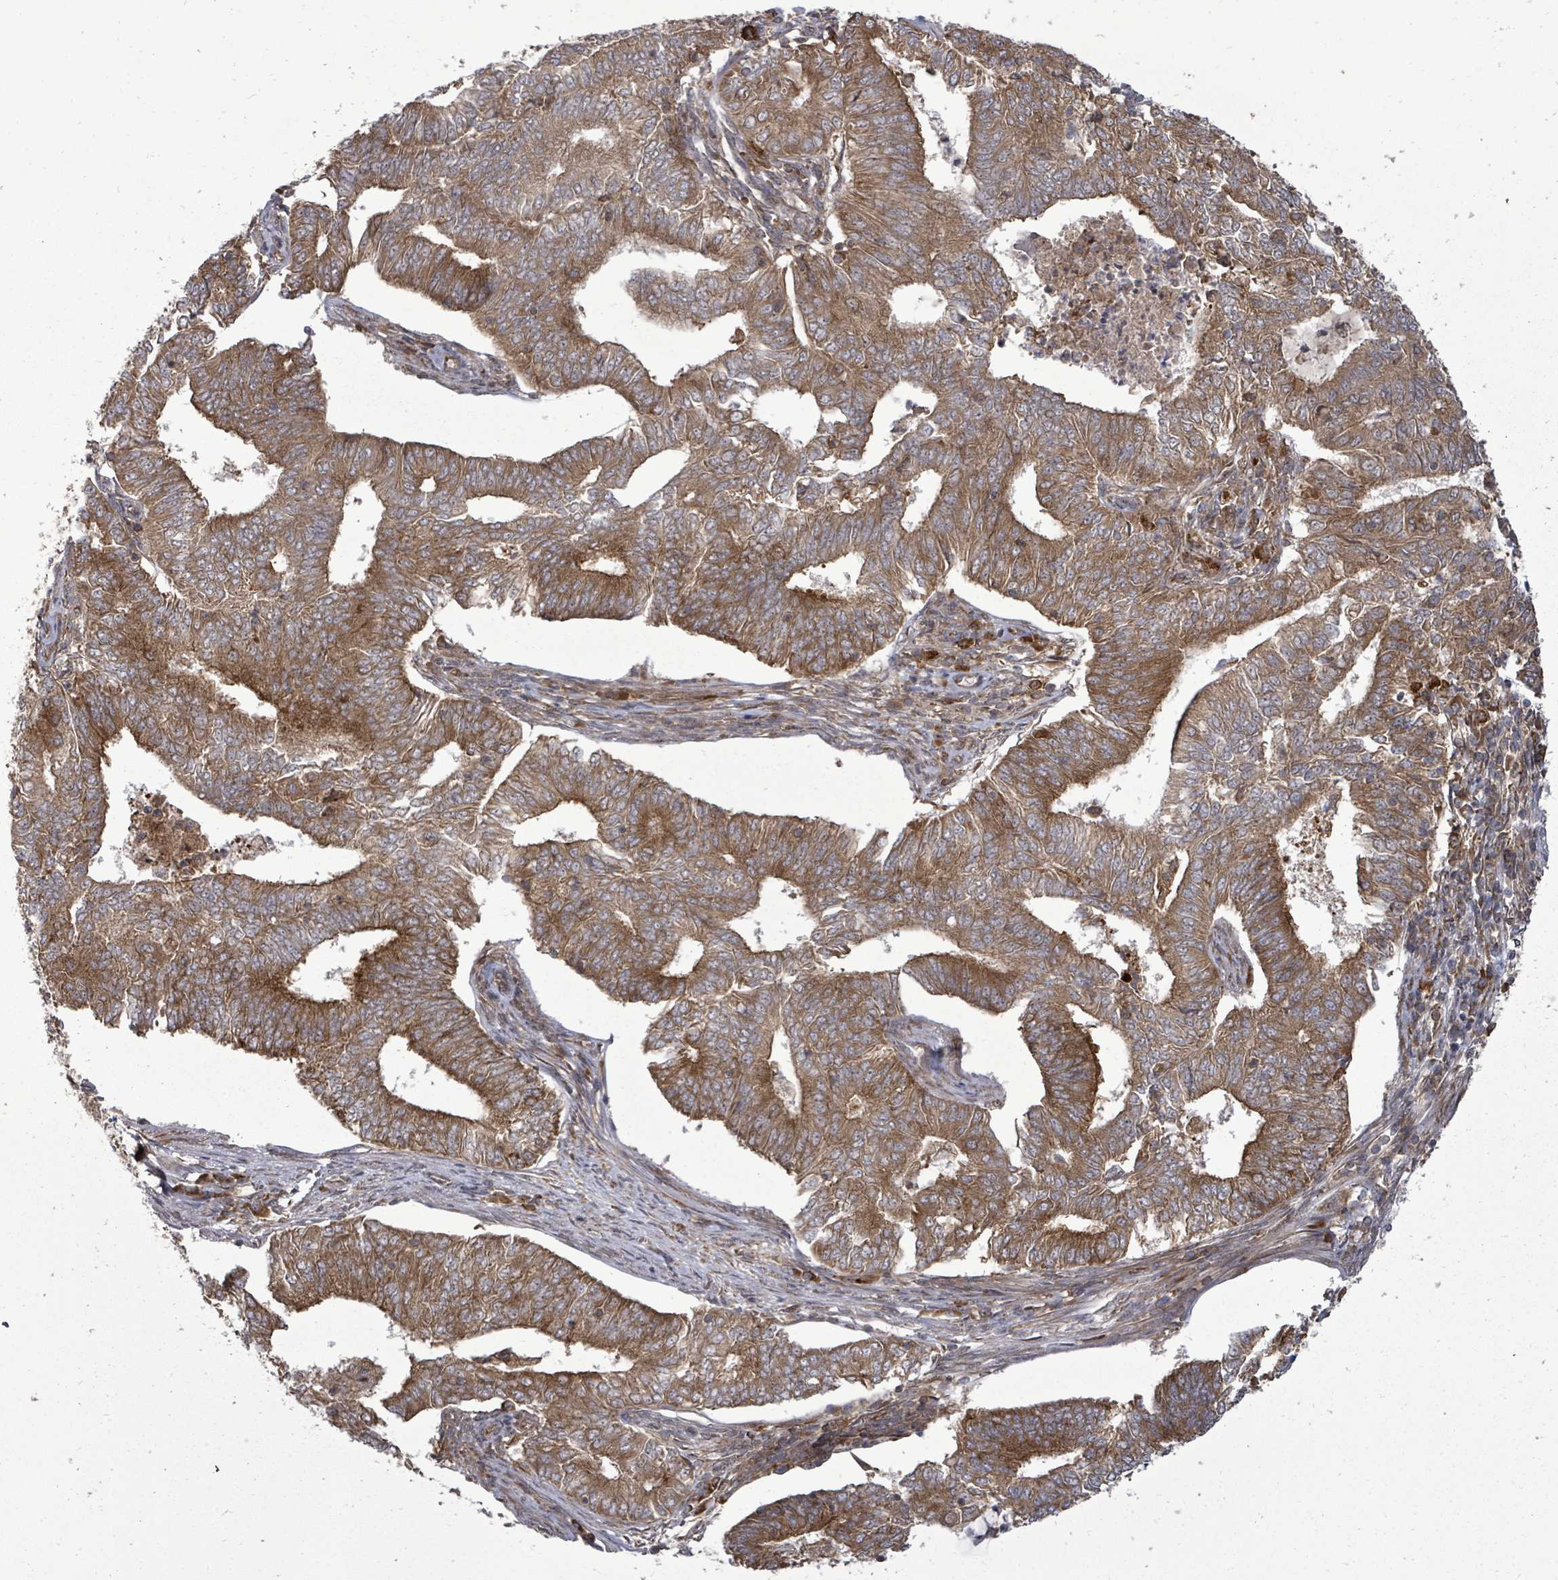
{"staining": {"intensity": "strong", "quantity": ">75%", "location": "cytoplasmic/membranous"}, "tissue": "endometrial cancer", "cell_type": "Tumor cells", "image_type": "cancer", "snomed": [{"axis": "morphology", "description": "Adenocarcinoma, NOS"}, {"axis": "topography", "description": "Endometrium"}], "caption": "Immunohistochemistry of human endometrial cancer (adenocarcinoma) reveals high levels of strong cytoplasmic/membranous positivity in about >75% of tumor cells.", "gene": "EIF3C", "patient": {"sex": "female", "age": 62}}